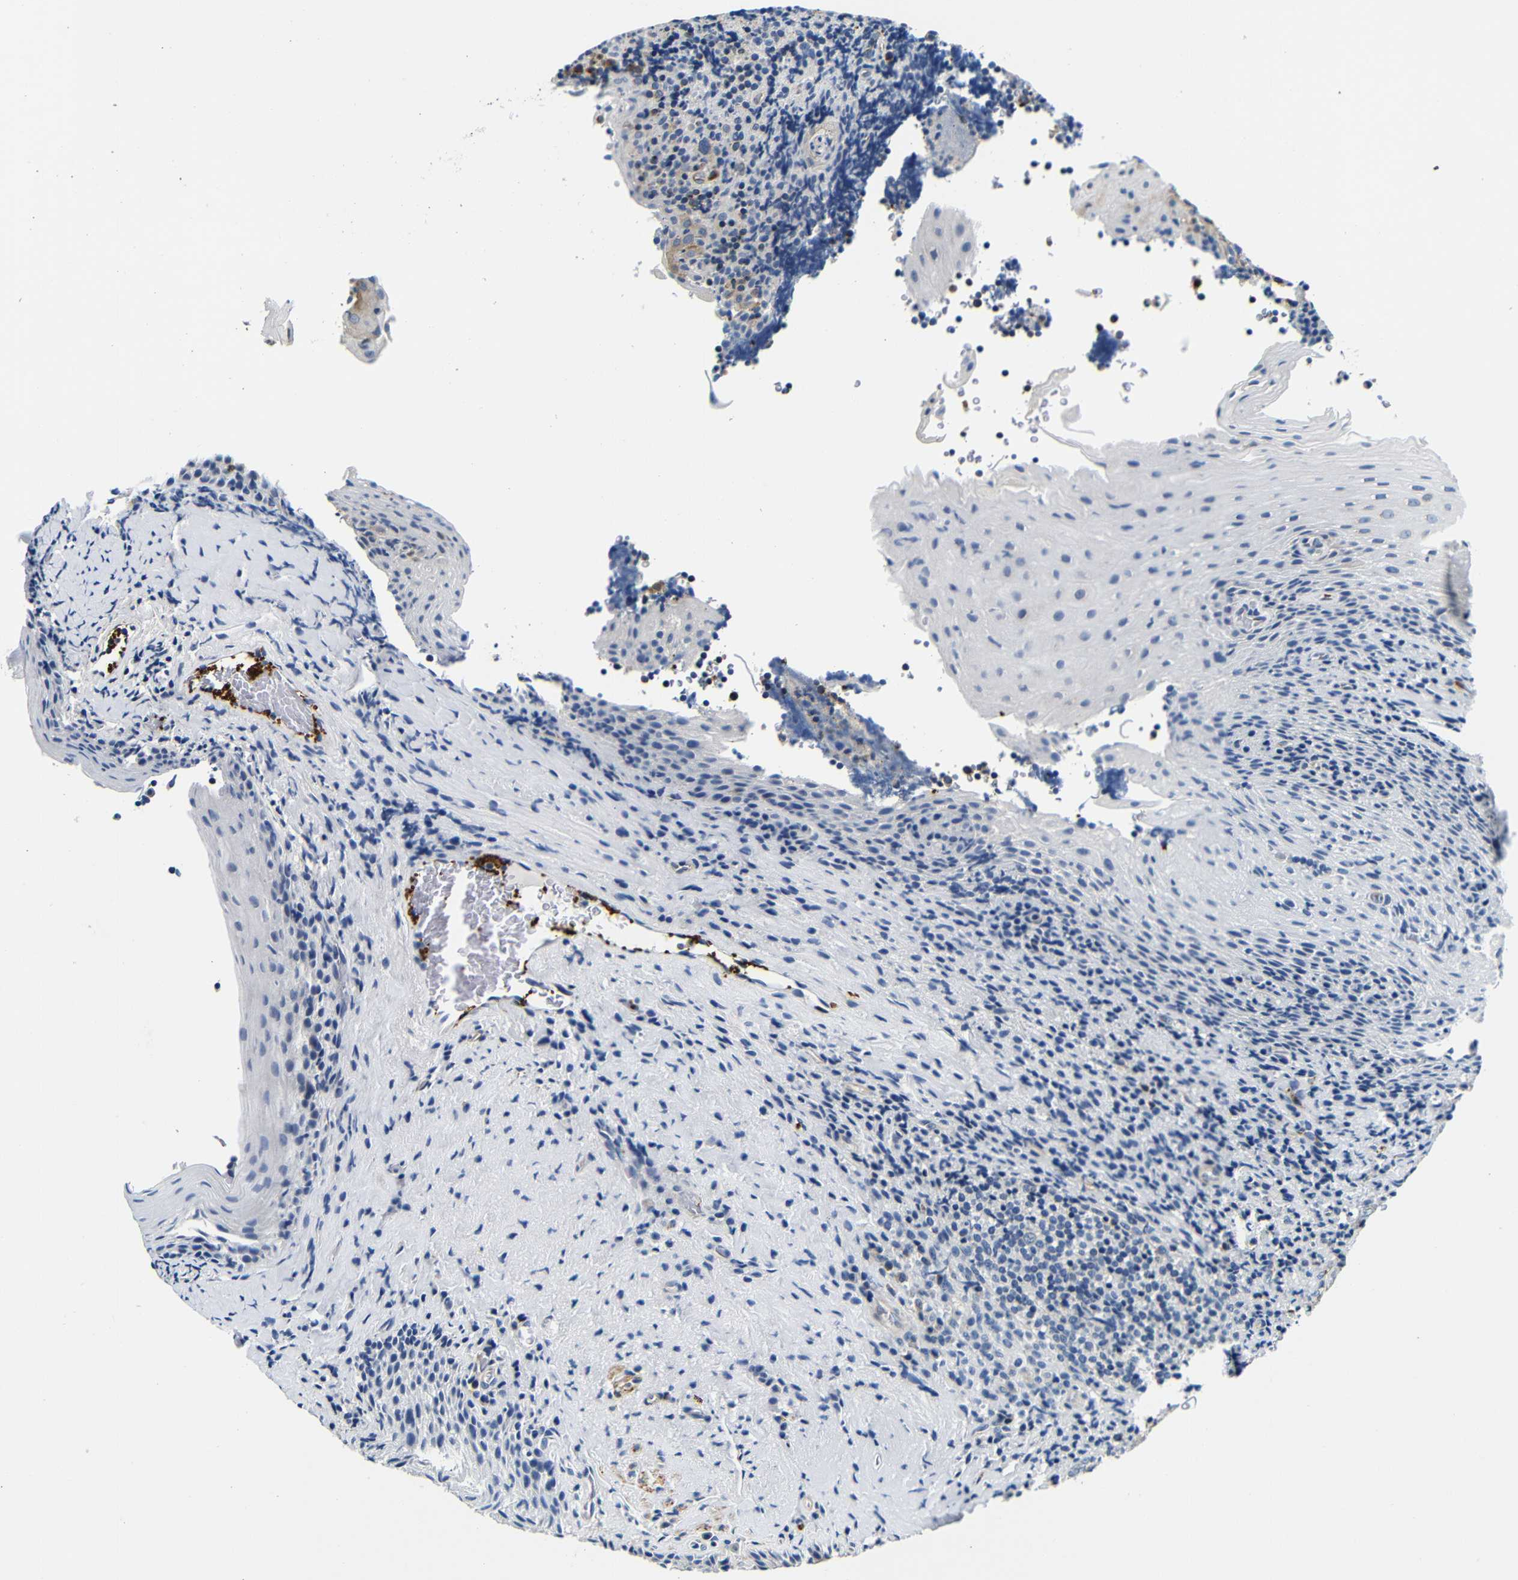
{"staining": {"intensity": "negative", "quantity": "none", "location": "none"}, "tissue": "tonsil", "cell_type": "Germinal center cells", "image_type": "normal", "snomed": [{"axis": "morphology", "description": "Normal tissue, NOS"}, {"axis": "topography", "description": "Tonsil"}], "caption": "Immunohistochemistry histopathology image of normal tonsil stained for a protein (brown), which displays no positivity in germinal center cells. The staining was performed using DAB (3,3'-diaminobenzidine) to visualize the protein expression in brown, while the nuclei were stained in blue with hematoxylin (Magnification: 20x).", "gene": "GP1BA", "patient": {"sex": "male", "age": 37}}